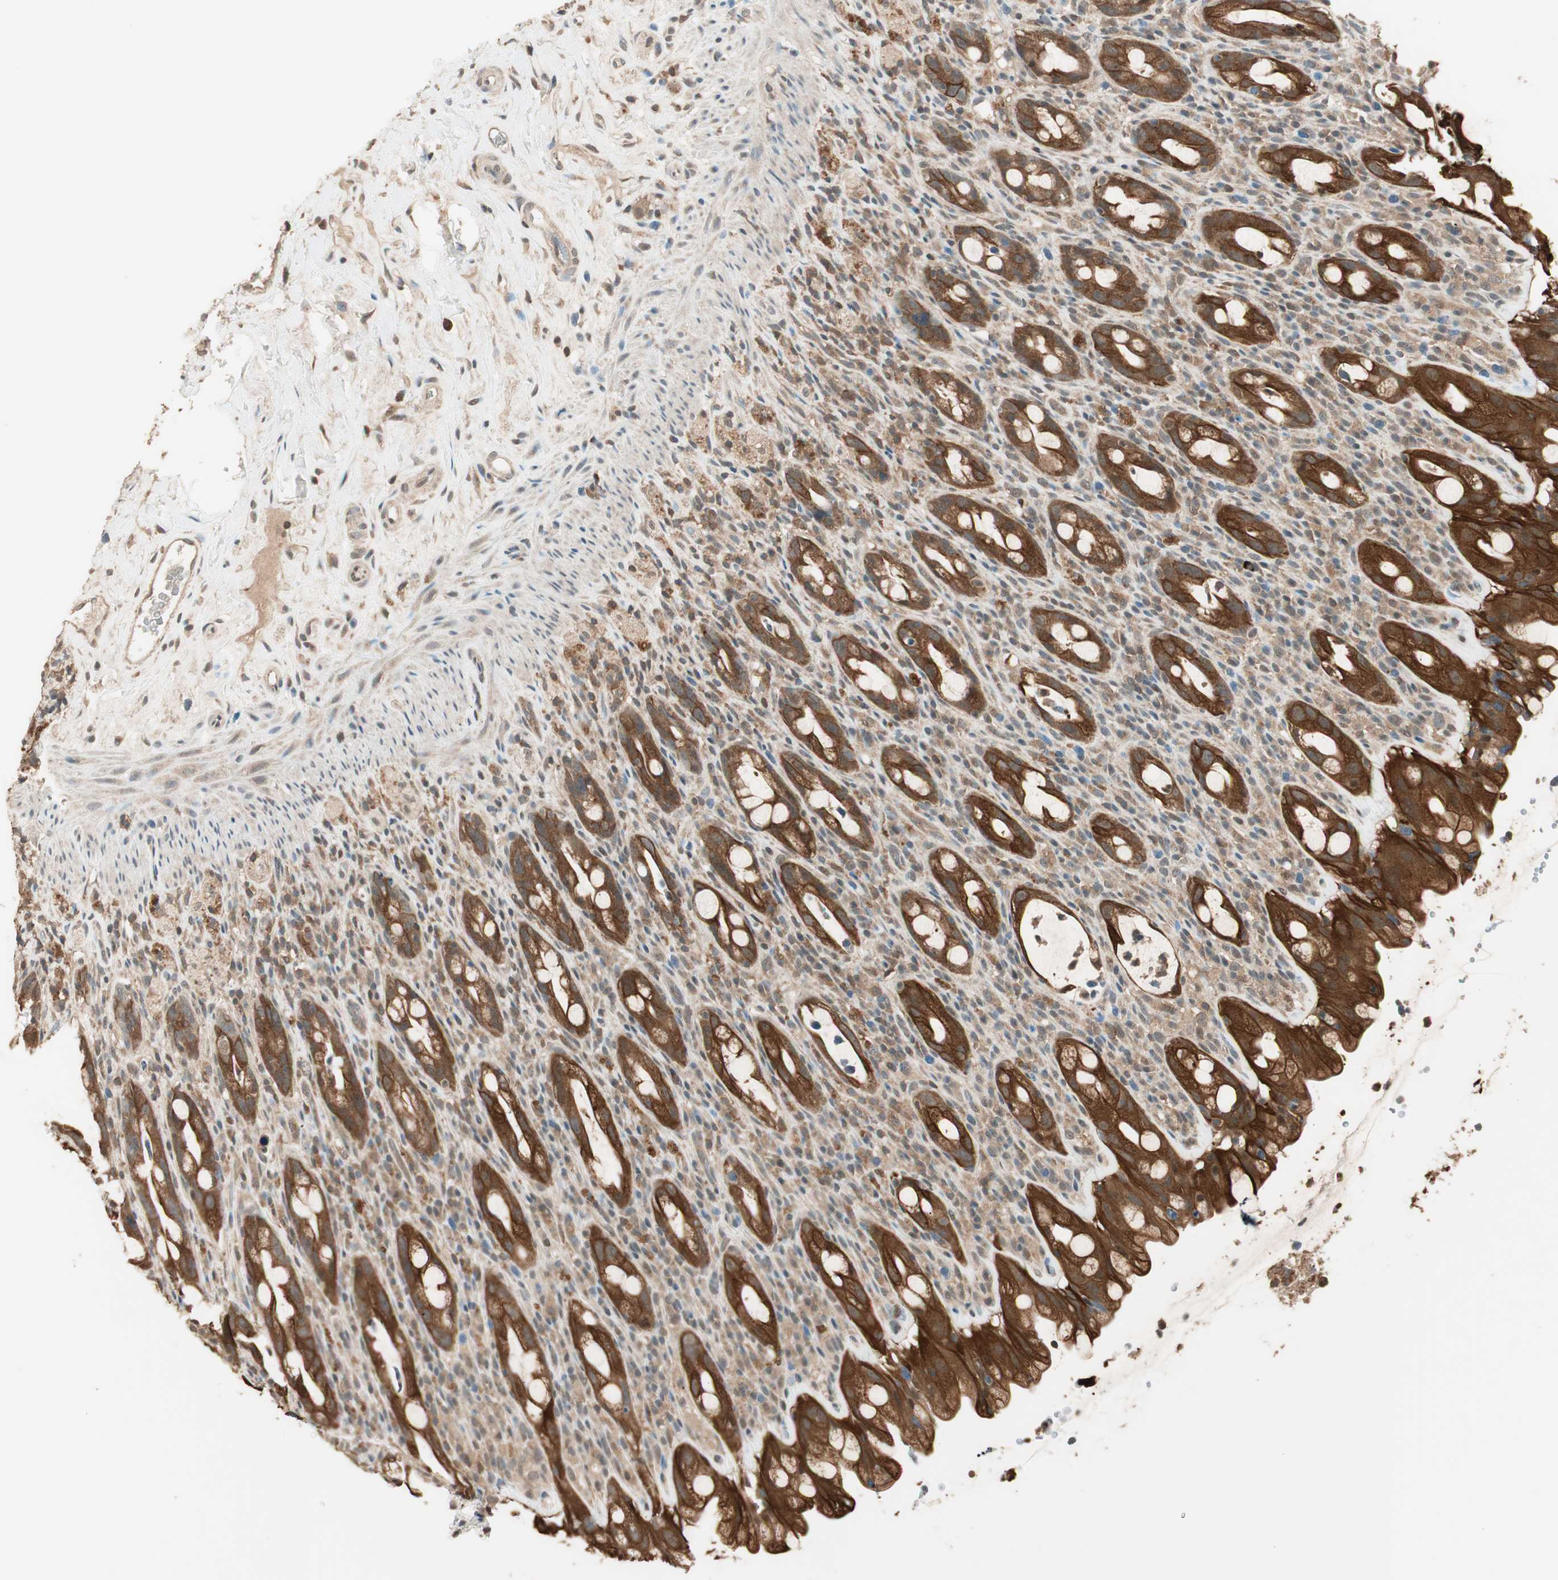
{"staining": {"intensity": "strong", "quantity": ">75%", "location": "cytoplasmic/membranous"}, "tissue": "rectum", "cell_type": "Glandular cells", "image_type": "normal", "snomed": [{"axis": "morphology", "description": "Normal tissue, NOS"}, {"axis": "topography", "description": "Rectum"}], "caption": "Immunohistochemical staining of benign rectum exhibits >75% levels of strong cytoplasmic/membranous protein positivity in approximately >75% of glandular cells. The protein of interest is shown in brown color, while the nuclei are stained blue.", "gene": "TRIM21", "patient": {"sex": "male", "age": 44}}